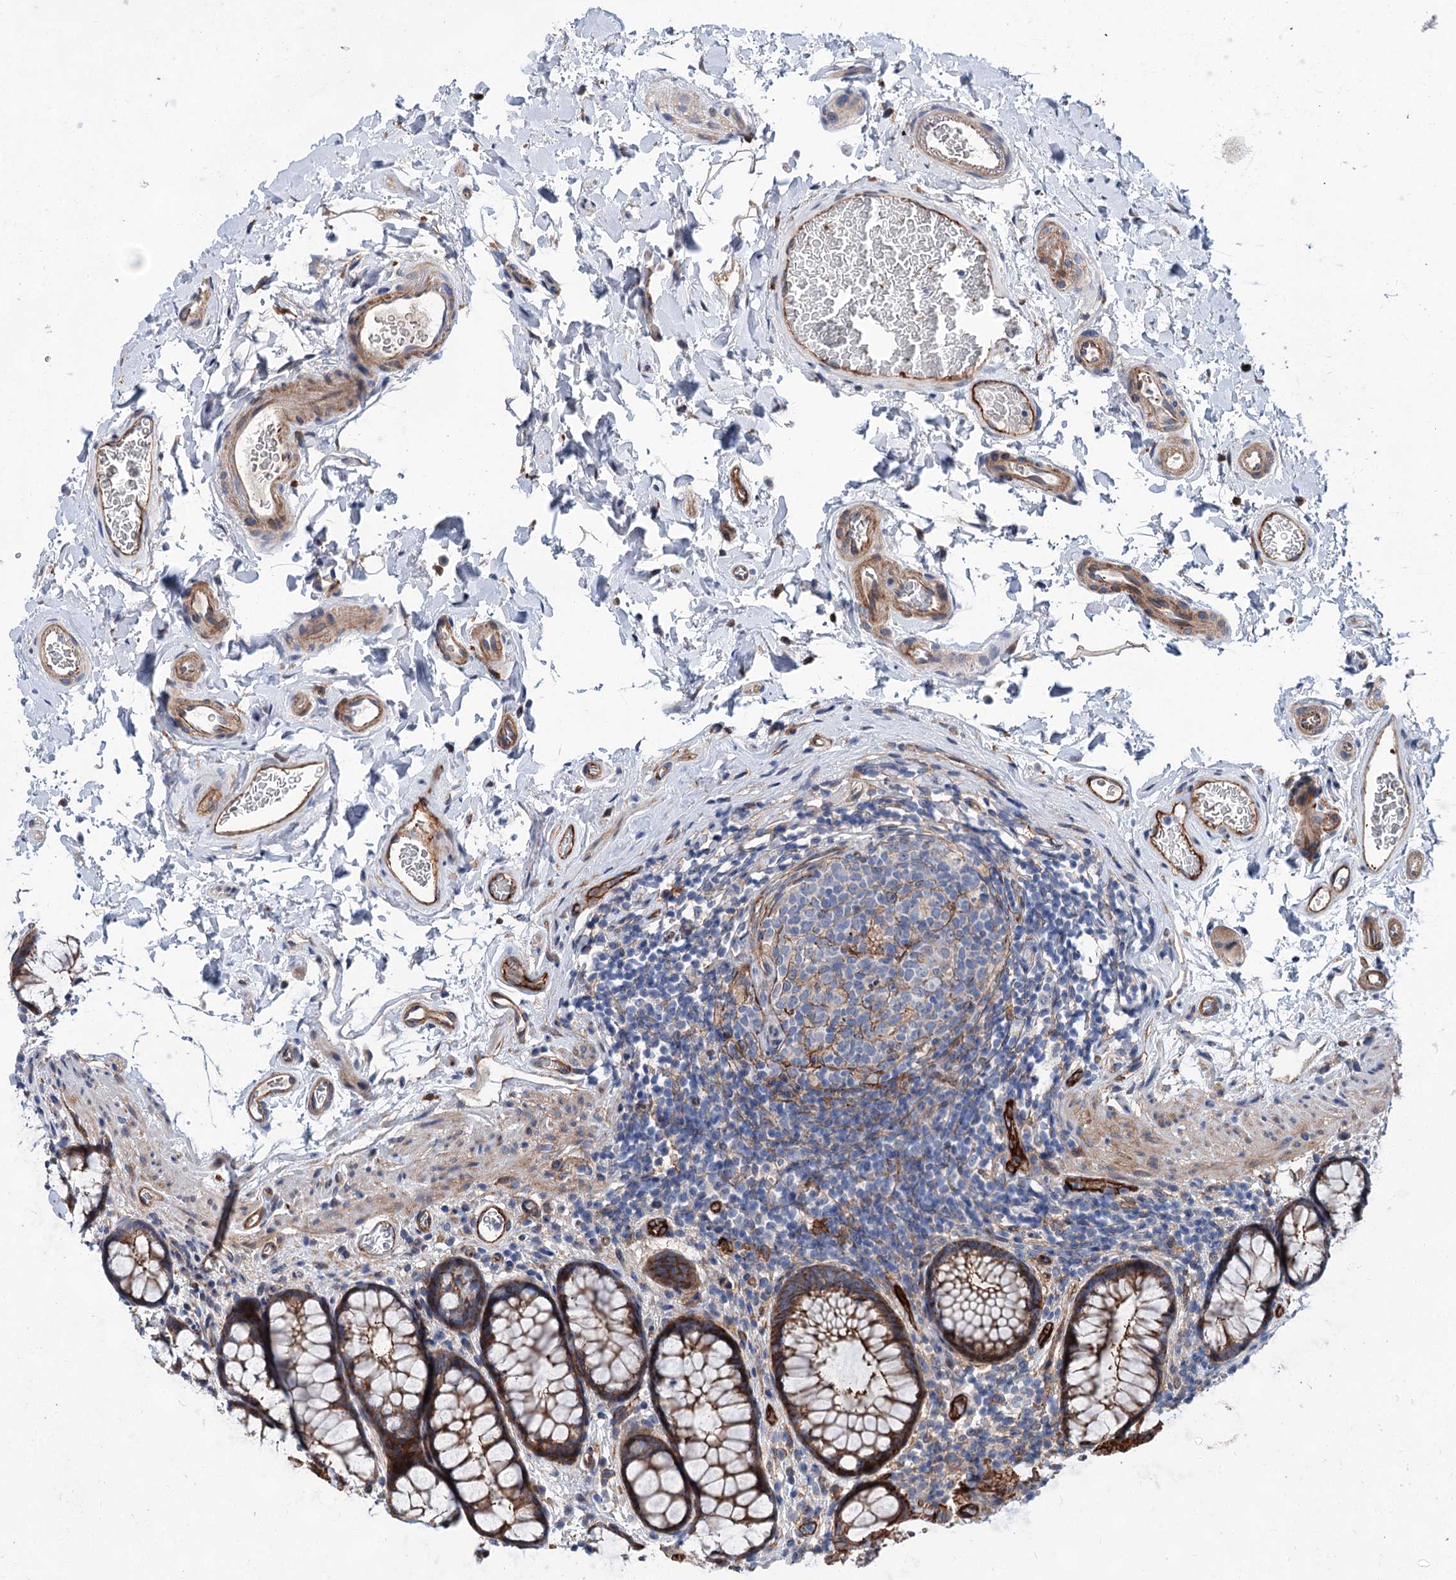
{"staining": {"intensity": "moderate", "quantity": "25%-75%", "location": "cytoplasmic/membranous"}, "tissue": "colon", "cell_type": "Endothelial cells", "image_type": "normal", "snomed": [{"axis": "morphology", "description": "Normal tissue, NOS"}, {"axis": "topography", "description": "Colon"}], "caption": "Endothelial cells exhibit moderate cytoplasmic/membranous expression in about 25%-75% of cells in normal colon. The protein is shown in brown color, while the nuclei are stained blue.", "gene": "TMTC3", "patient": {"sex": "female", "age": 82}}